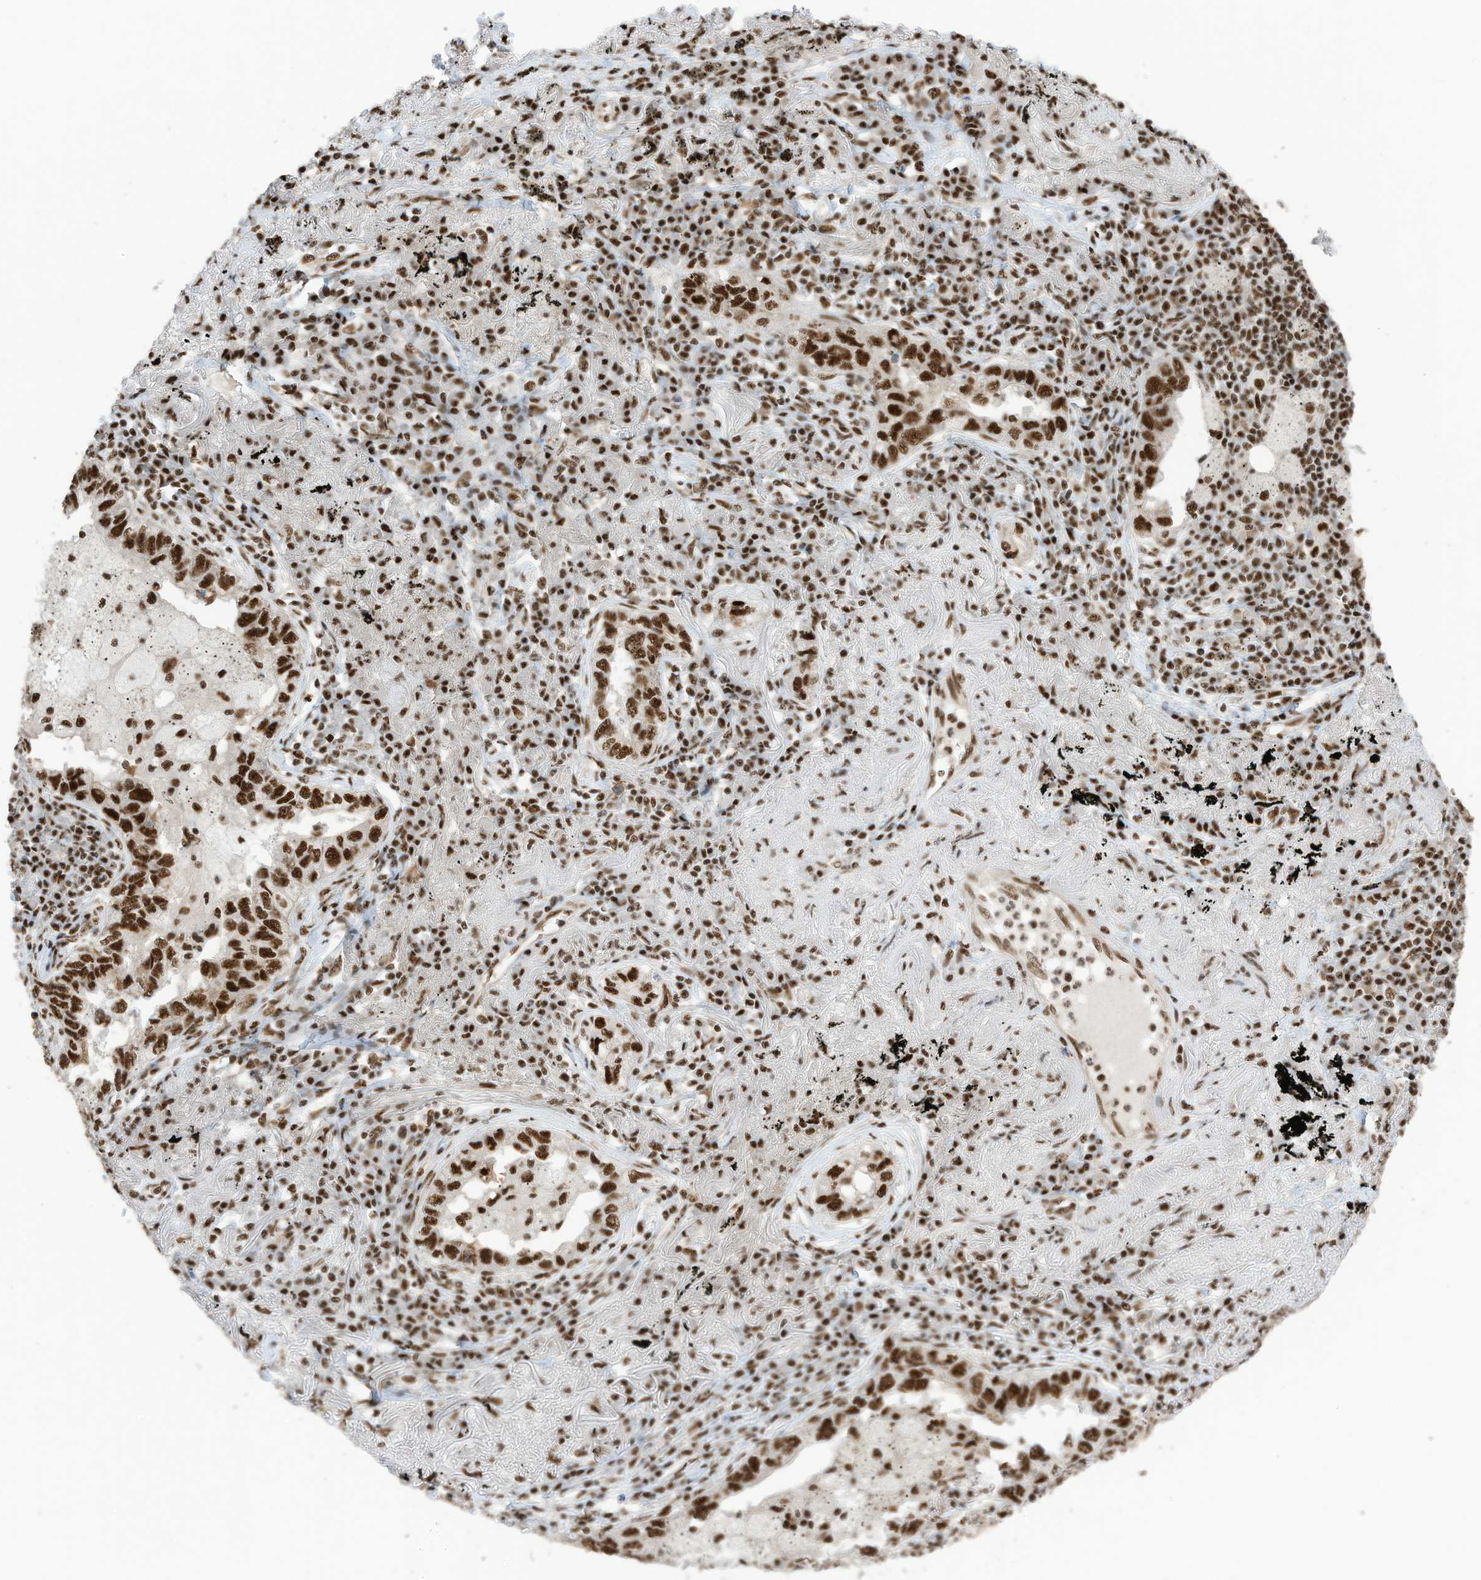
{"staining": {"intensity": "strong", "quantity": ">75%", "location": "nuclear"}, "tissue": "lung cancer", "cell_type": "Tumor cells", "image_type": "cancer", "snomed": [{"axis": "morphology", "description": "Adenocarcinoma, NOS"}, {"axis": "topography", "description": "Lung"}], "caption": "Immunohistochemical staining of human lung cancer displays high levels of strong nuclear staining in approximately >75% of tumor cells.", "gene": "SF3A3", "patient": {"sex": "male", "age": 65}}